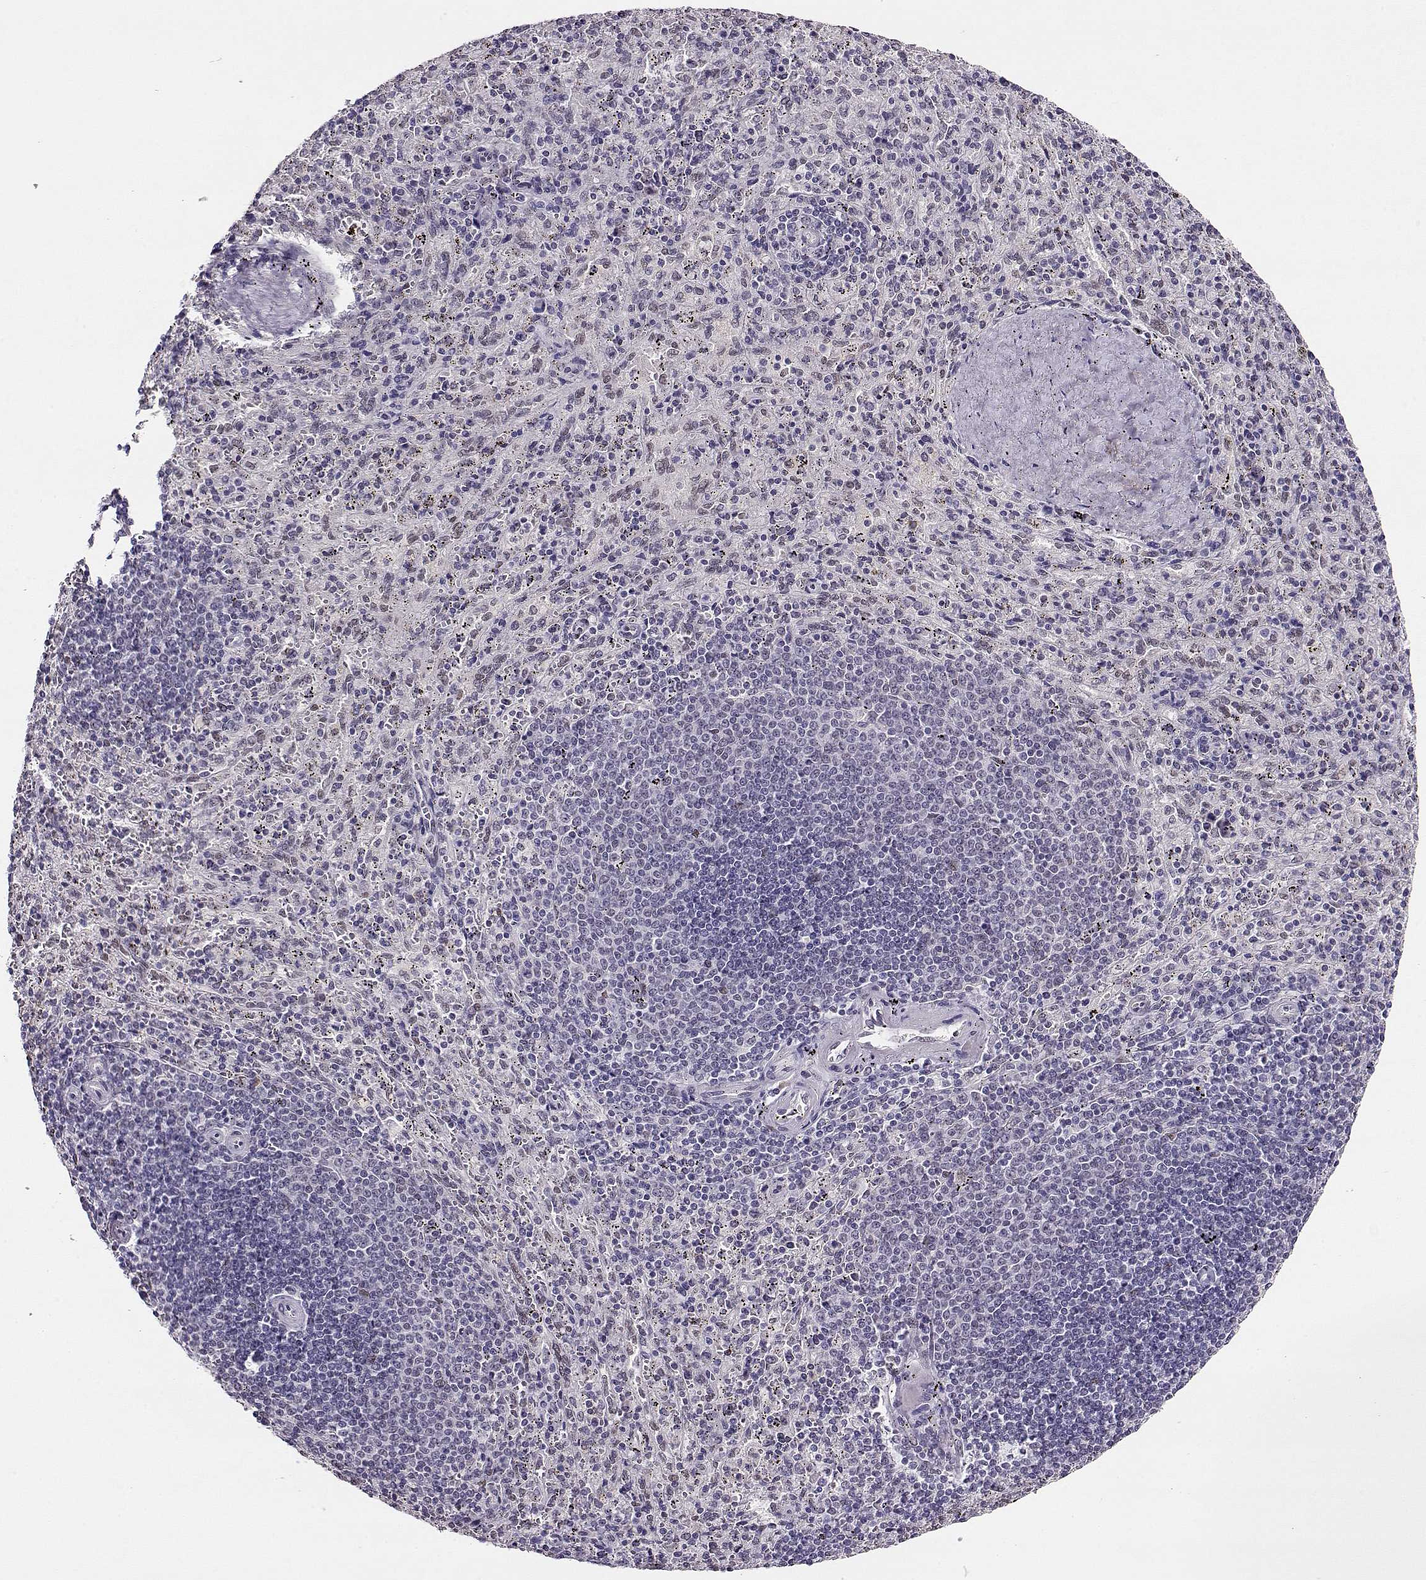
{"staining": {"intensity": "negative", "quantity": "none", "location": "none"}, "tissue": "spleen", "cell_type": "Cells in red pulp", "image_type": "normal", "snomed": [{"axis": "morphology", "description": "Normal tissue, NOS"}, {"axis": "topography", "description": "Spleen"}], "caption": "DAB (3,3'-diaminobenzidine) immunohistochemical staining of normal human spleen shows no significant positivity in cells in red pulp. (DAB immunohistochemistry (IHC) visualized using brightfield microscopy, high magnification).", "gene": "POLI", "patient": {"sex": "male", "age": 57}}